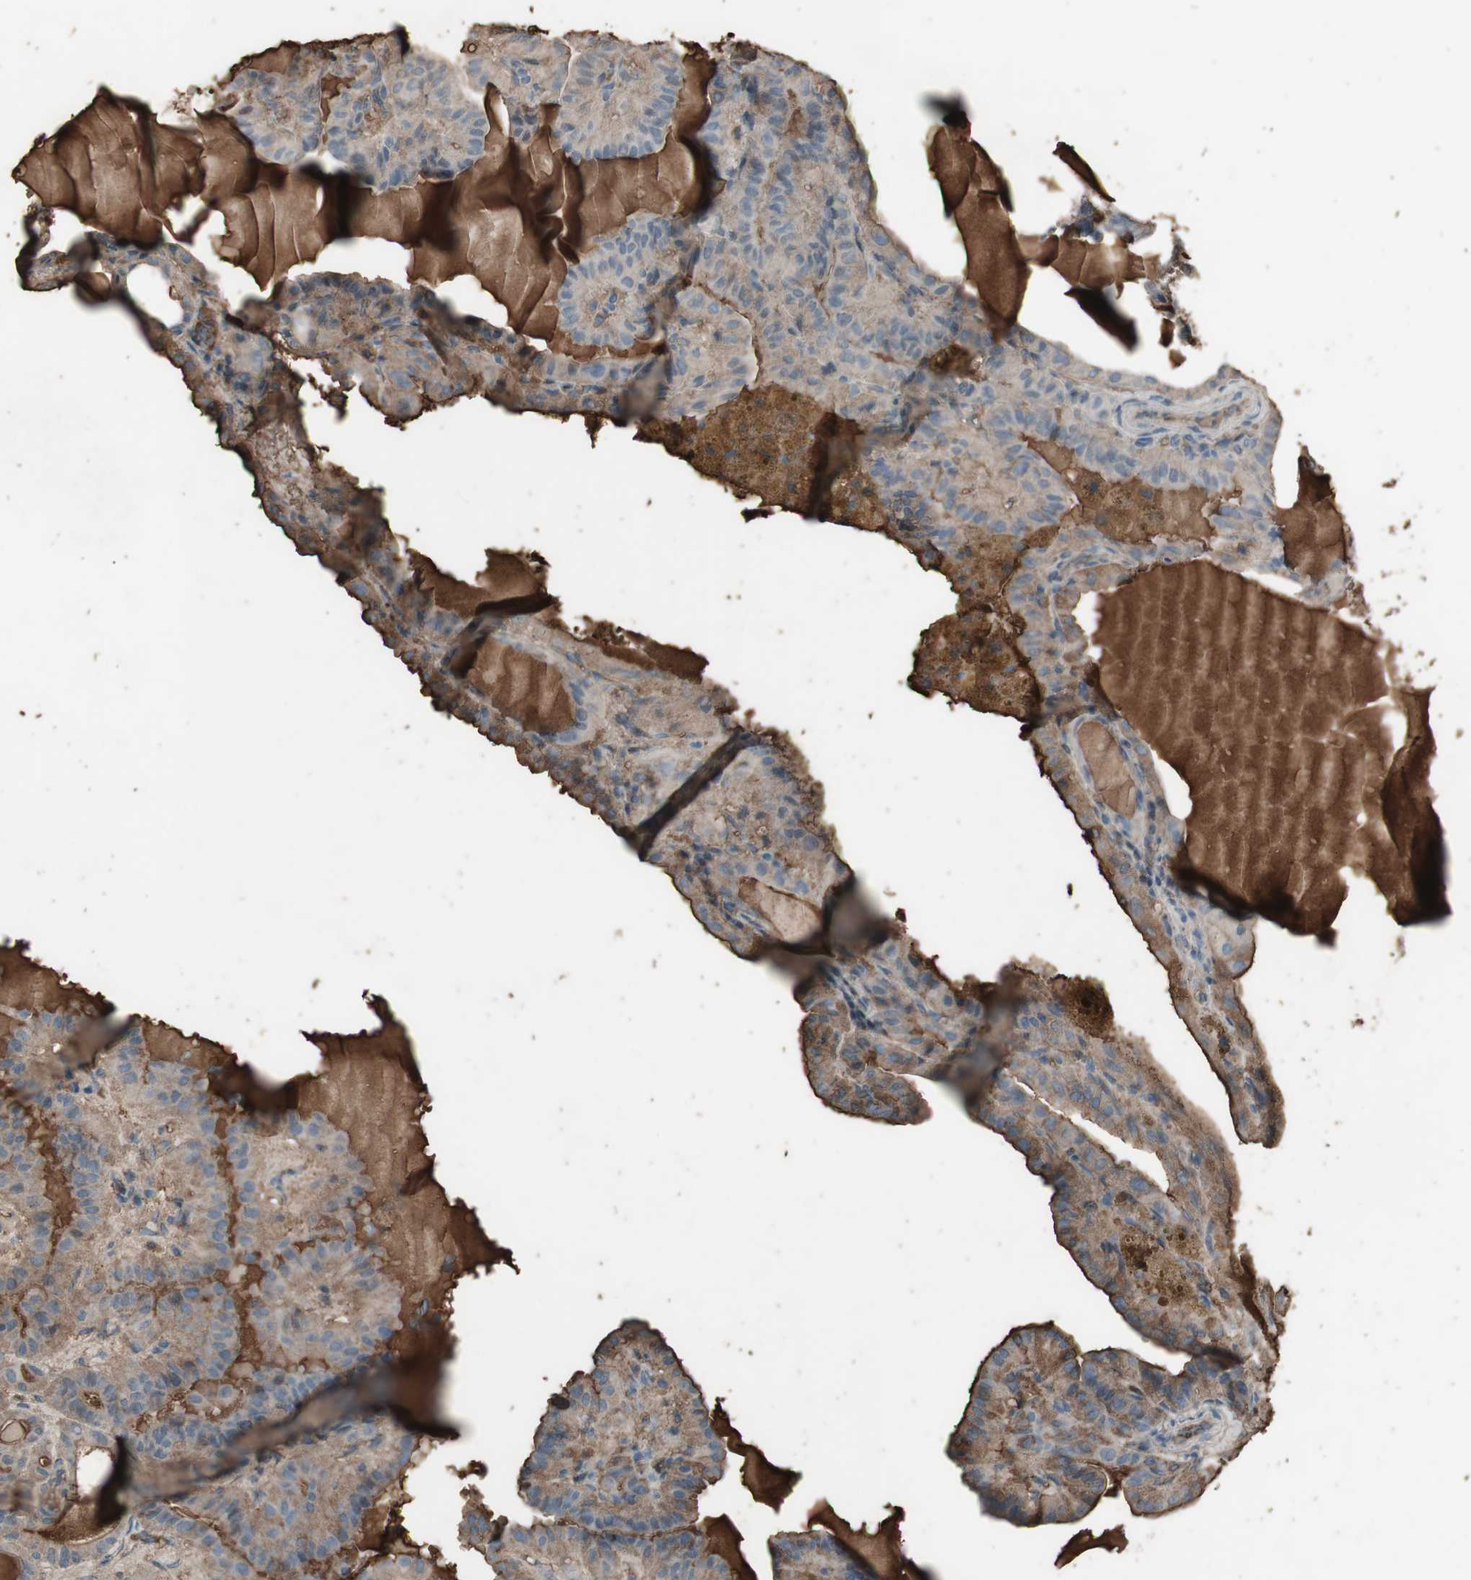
{"staining": {"intensity": "weak", "quantity": ">75%", "location": "cytoplasmic/membranous"}, "tissue": "thyroid cancer", "cell_type": "Tumor cells", "image_type": "cancer", "snomed": [{"axis": "morphology", "description": "Papillary adenocarcinoma, NOS"}, {"axis": "topography", "description": "Thyroid gland"}], "caption": "Protein expression analysis of human thyroid papillary adenocarcinoma reveals weak cytoplasmic/membranous positivity in about >75% of tumor cells.", "gene": "MMP14", "patient": {"sex": "male", "age": 77}}